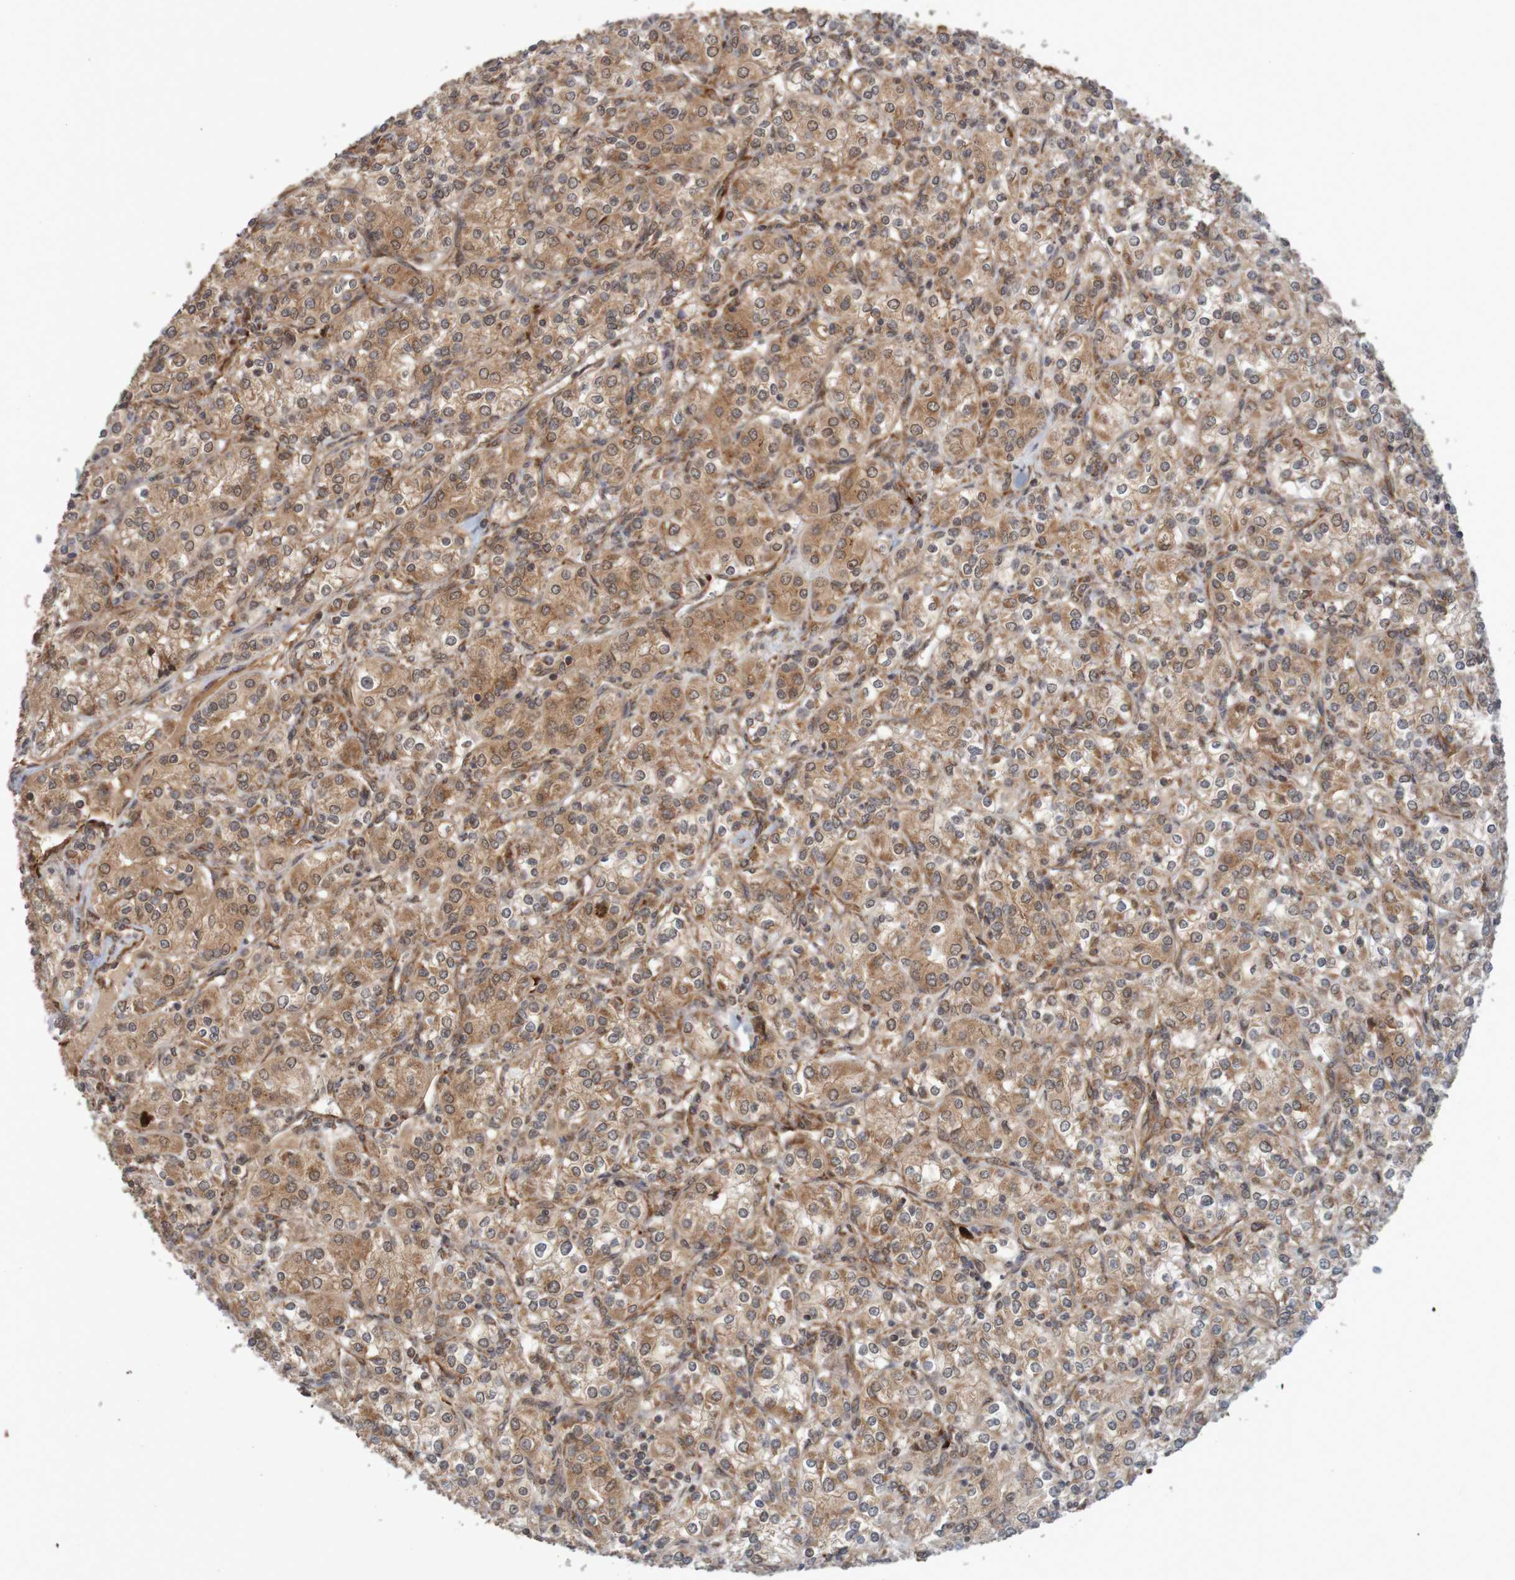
{"staining": {"intensity": "moderate", "quantity": ">75%", "location": "cytoplasmic/membranous"}, "tissue": "renal cancer", "cell_type": "Tumor cells", "image_type": "cancer", "snomed": [{"axis": "morphology", "description": "Adenocarcinoma, NOS"}, {"axis": "topography", "description": "Kidney"}], "caption": "This histopathology image displays immunohistochemistry (IHC) staining of human renal cancer (adenocarcinoma), with medium moderate cytoplasmic/membranous expression in about >75% of tumor cells.", "gene": "MRPL52", "patient": {"sex": "male", "age": 77}}